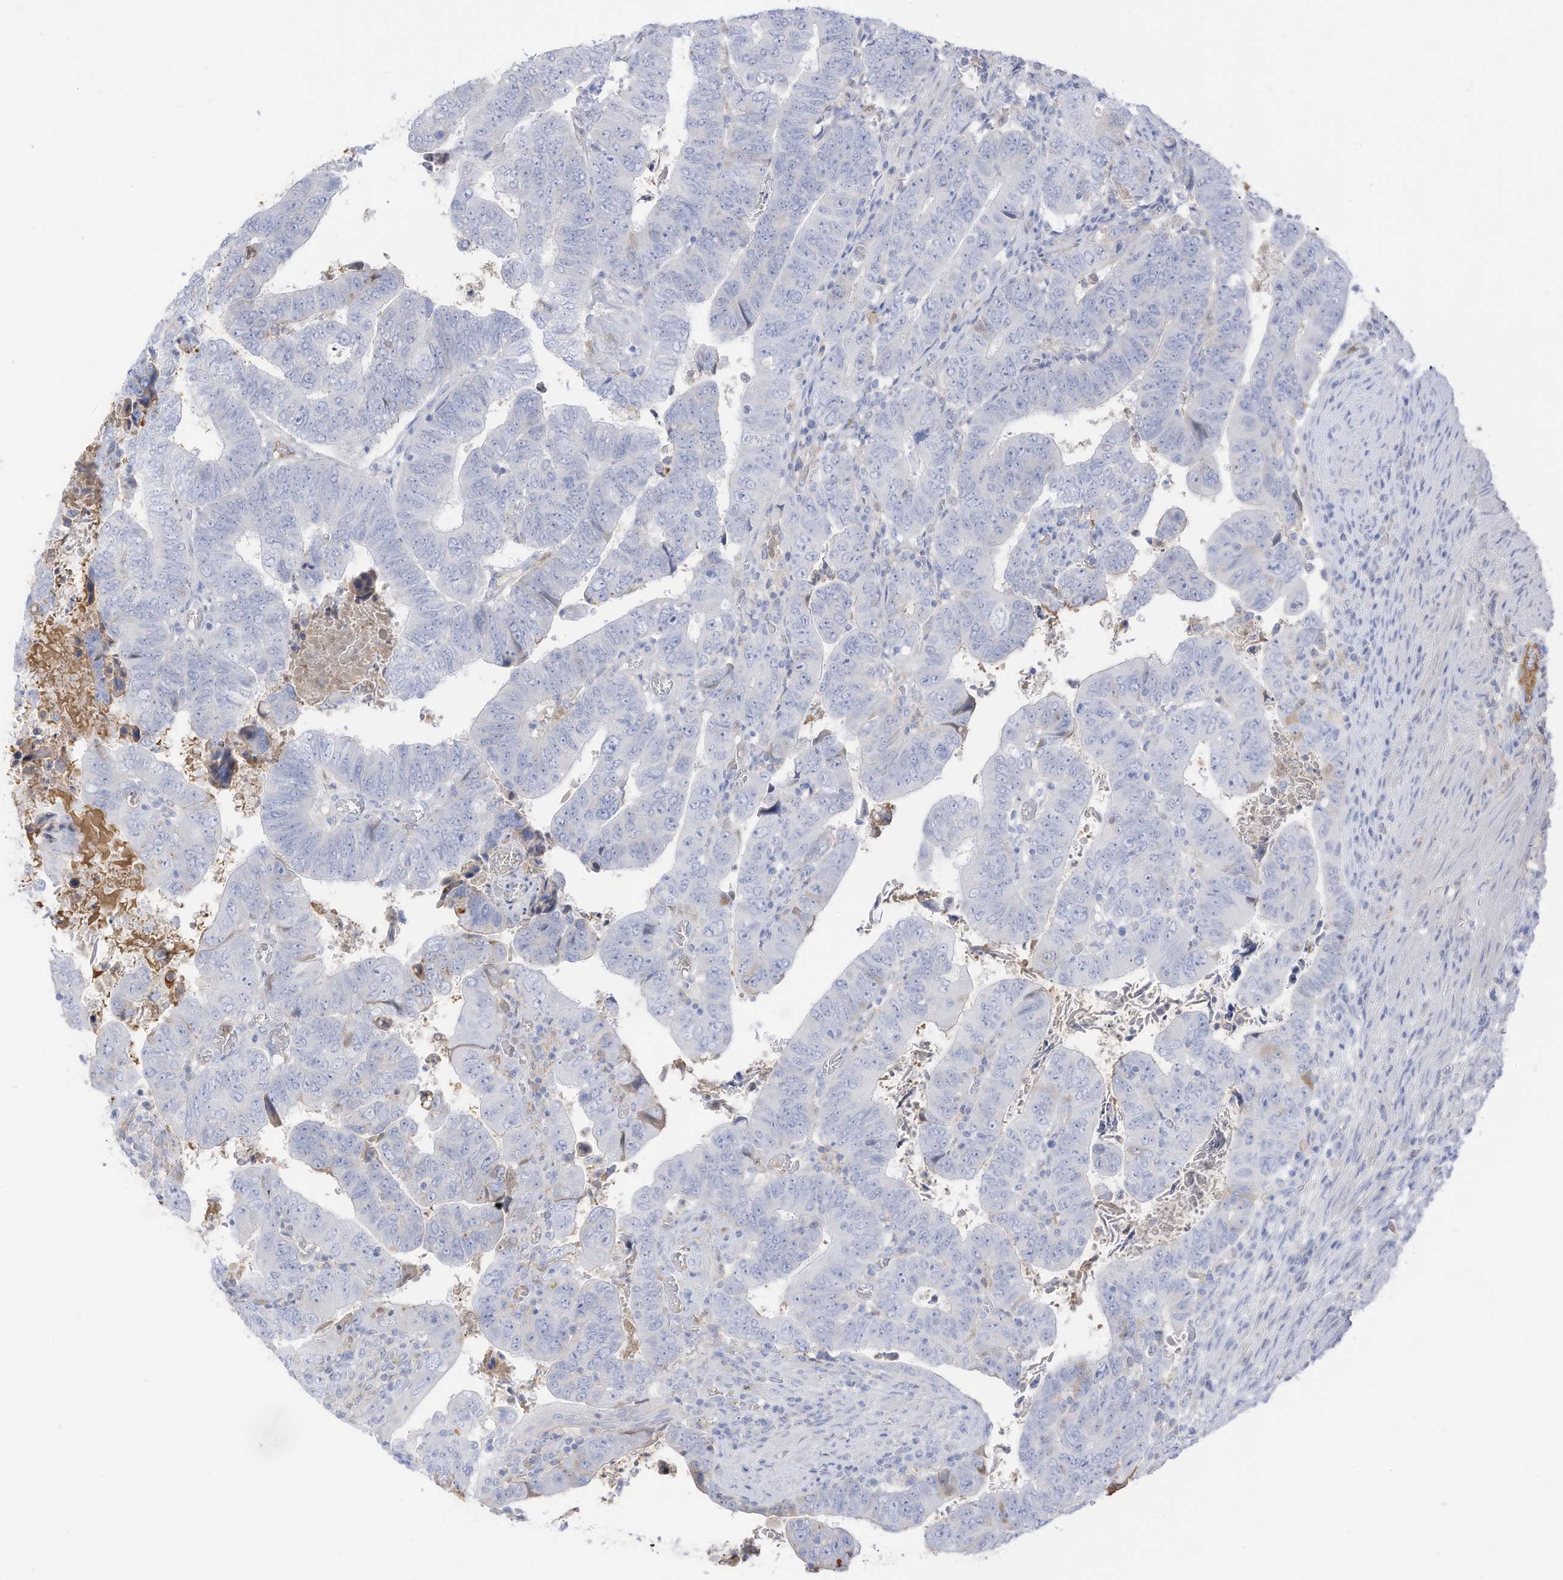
{"staining": {"intensity": "negative", "quantity": "none", "location": "none"}, "tissue": "colorectal cancer", "cell_type": "Tumor cells", "image_type": "cancer", "snomed": [{"axis": "morphology", "description": "Normal tissue, NOS"}, {"axis": "morphology", "description": "Adenocarcinoma, NOS"}, {"axis": "topography", "description": "Rectum"}], "caption": "The photomicrograph demonstrates no staining of tumor cells in colorectal adenocarcinoma.", "gene": "HSD17B13", "patient": {"sex": "female", "age": 65}}